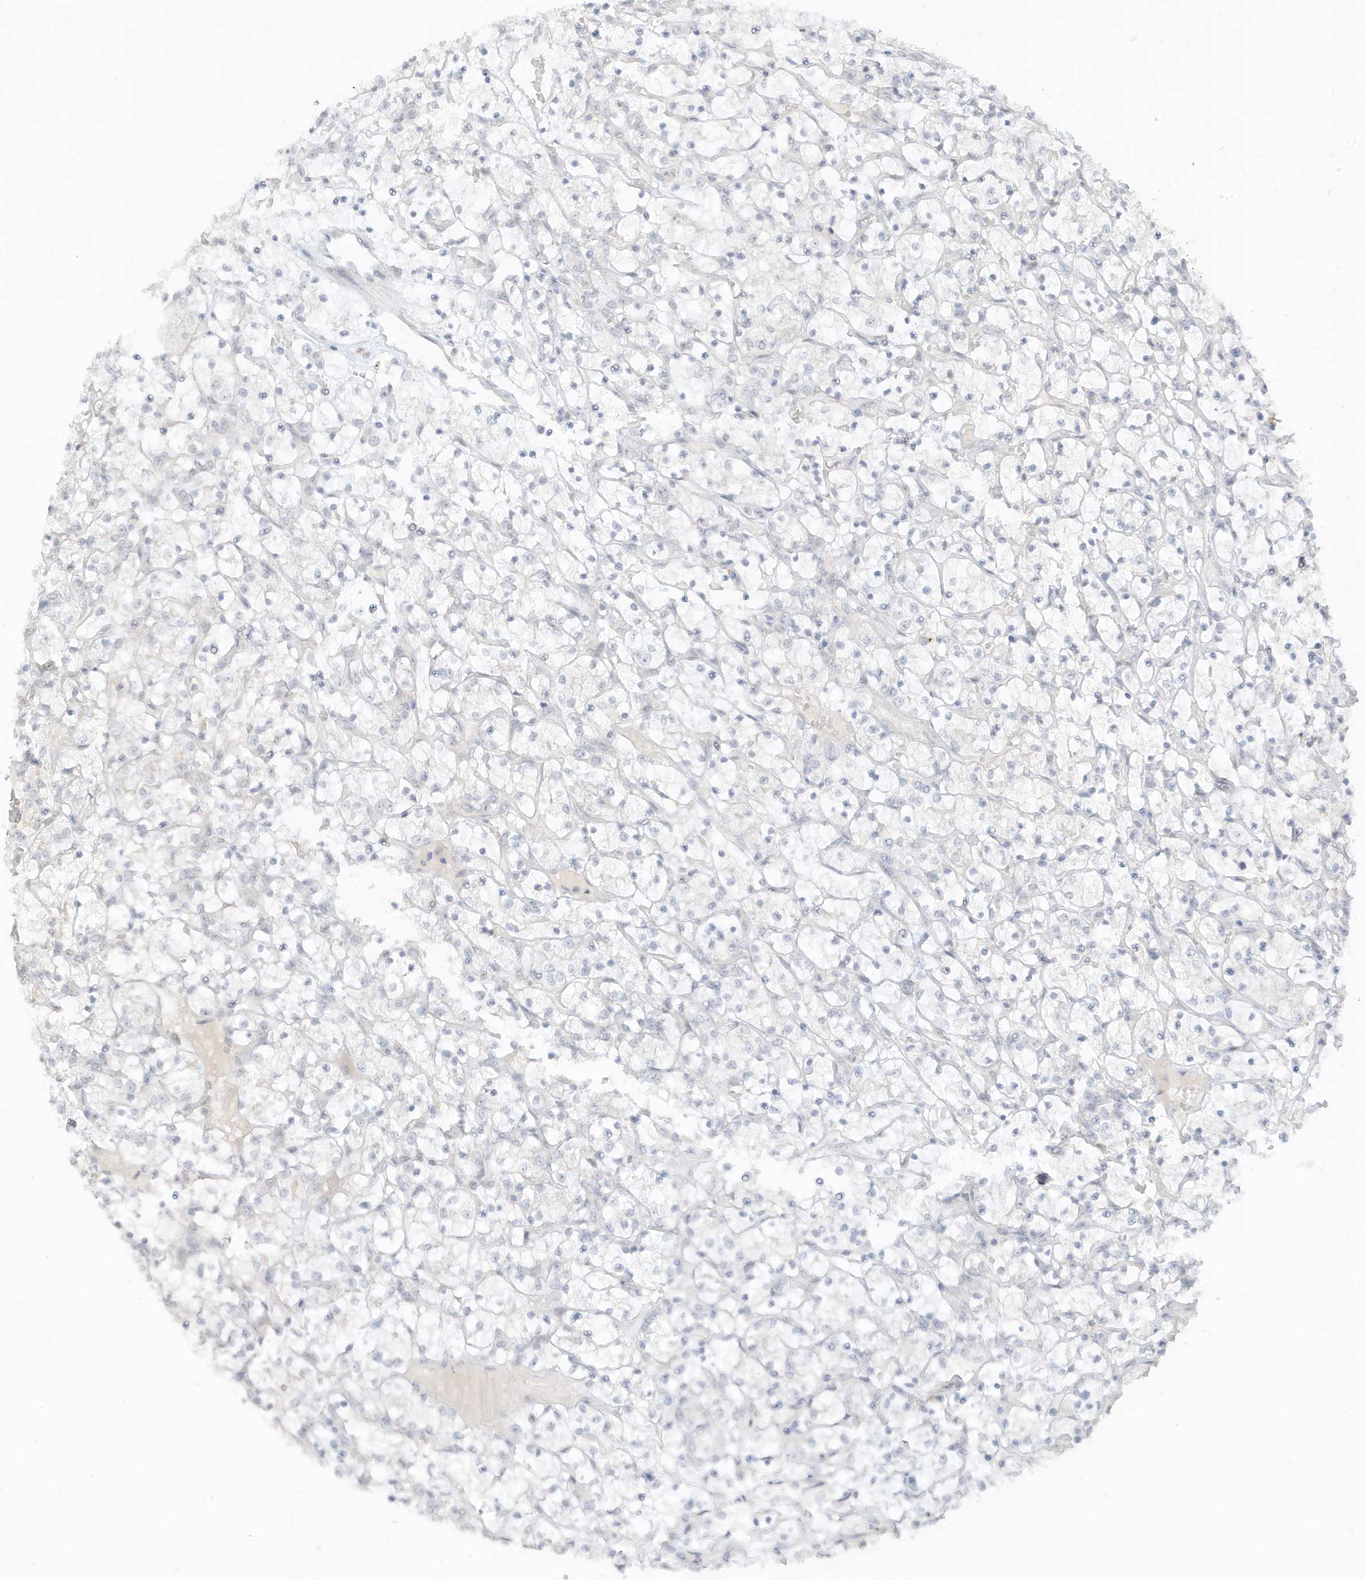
{"staining": {"intensity": "negative", "quantity": "none", "location": "none"}, "tissue": "renal cancer", "cell_type": "Tumor cells", "image_type": "cancer", "snomed": [{"axis": "morphology", "description": "Adenocarcinoma, NOS"}, {"axis": "topography", "description": "Kidney"}], "caption": "This is an immunohistochemistry histopathology image of human adenocarcinoma (renal). There is no staining in tumor cells.", "gene": "MSL3", "patient": {"sex": "female", "age": 69}}